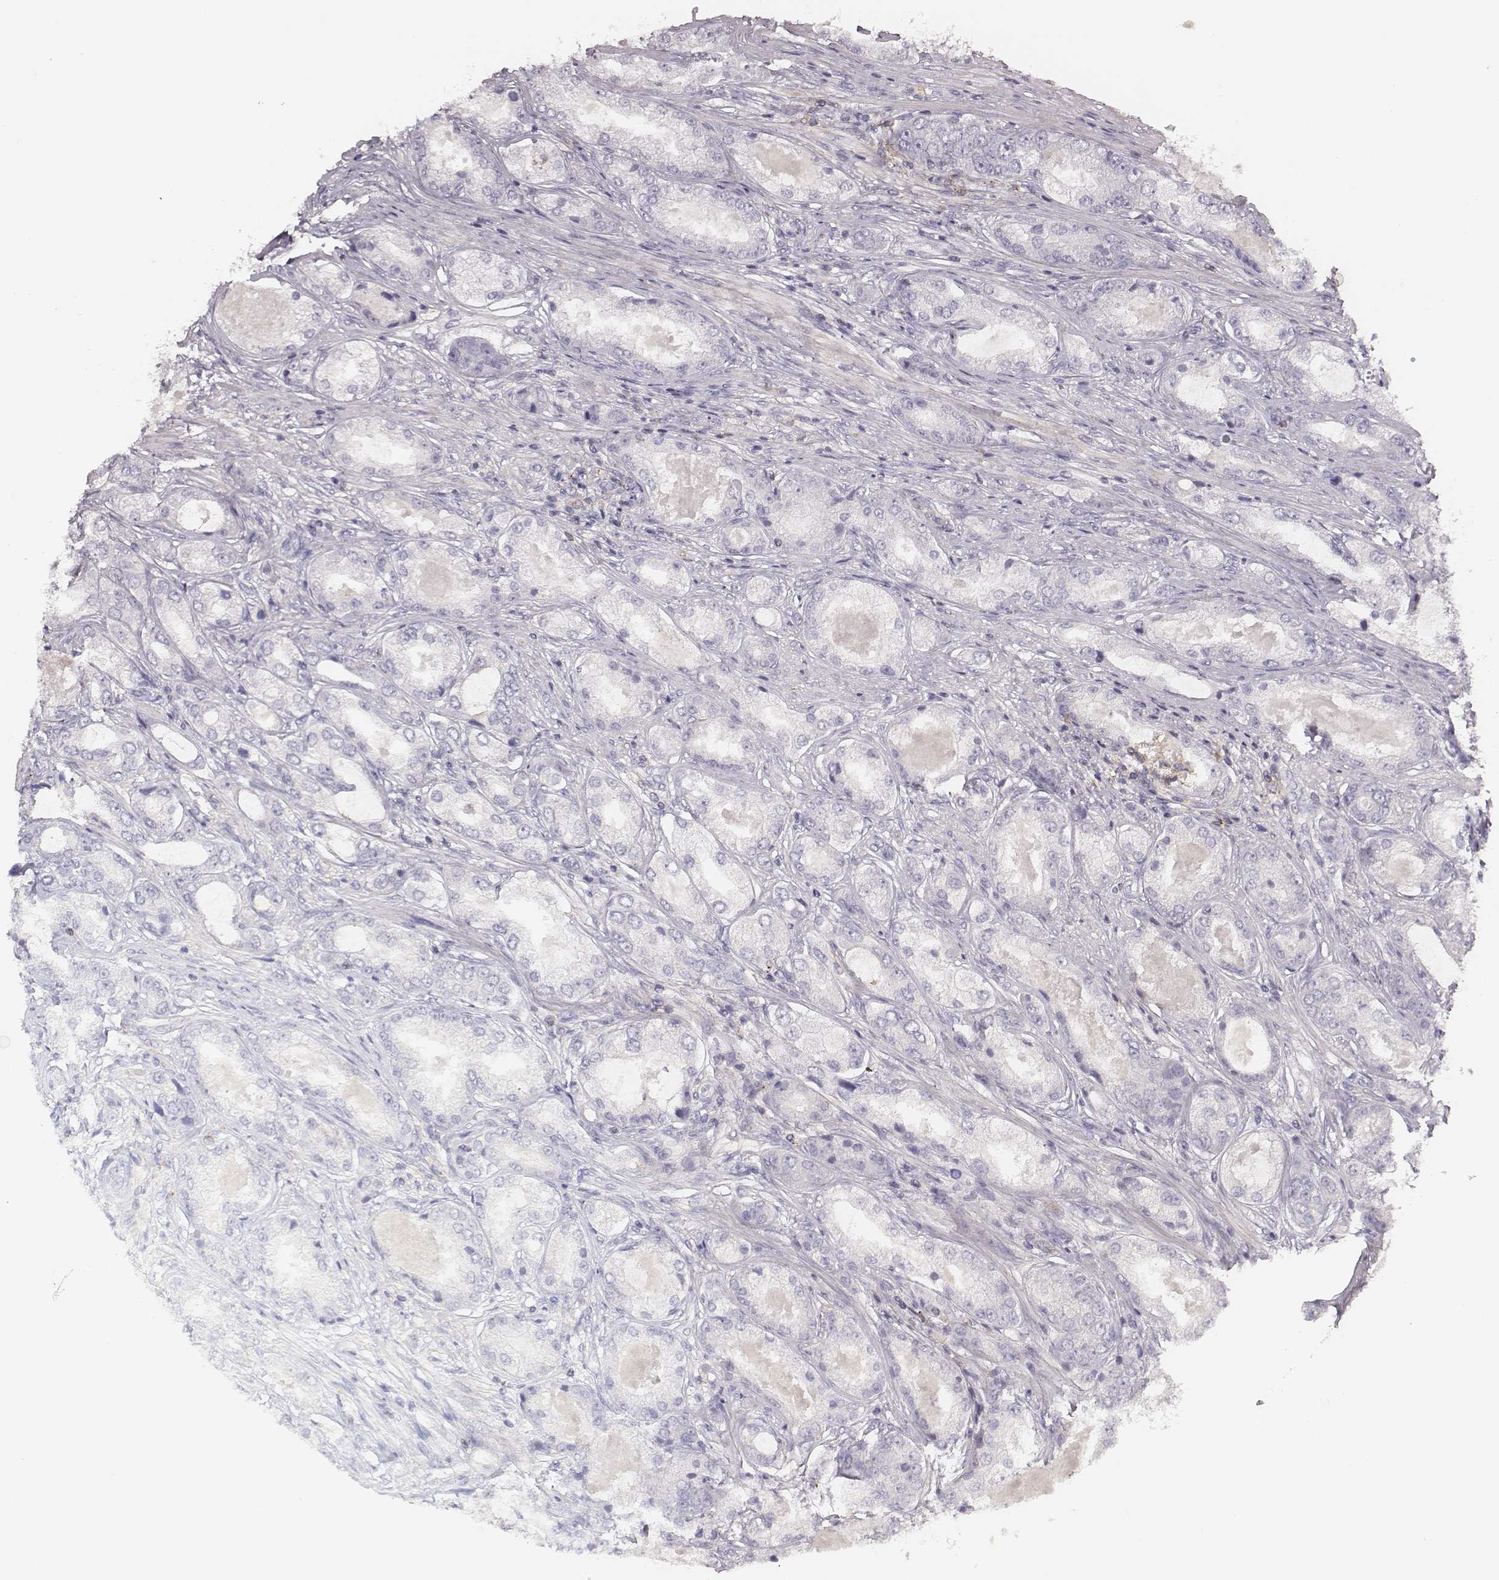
{"staining": {"intensity": "negative", "quantity": "none", "location": "none"}, "tissue": "prostate cancer", "cell_type": "Tumor cells", "image_type": "cancer", "snomed": [{"axis": "morphology", "description": "Adenocarcinoma, Low grade"}, {"axis": "topography", "description": "Prostate"}], "caption": "Micrograph shows no significant protein staining in tumor cells of prostate cancer. Brightfield microscopy of immunohistochemistry stained with DAB (brown) and hematoxylin (blue), captured at high magnification.", "gene": "ZYX", "patient": {"sex": "male", "age": 68}}